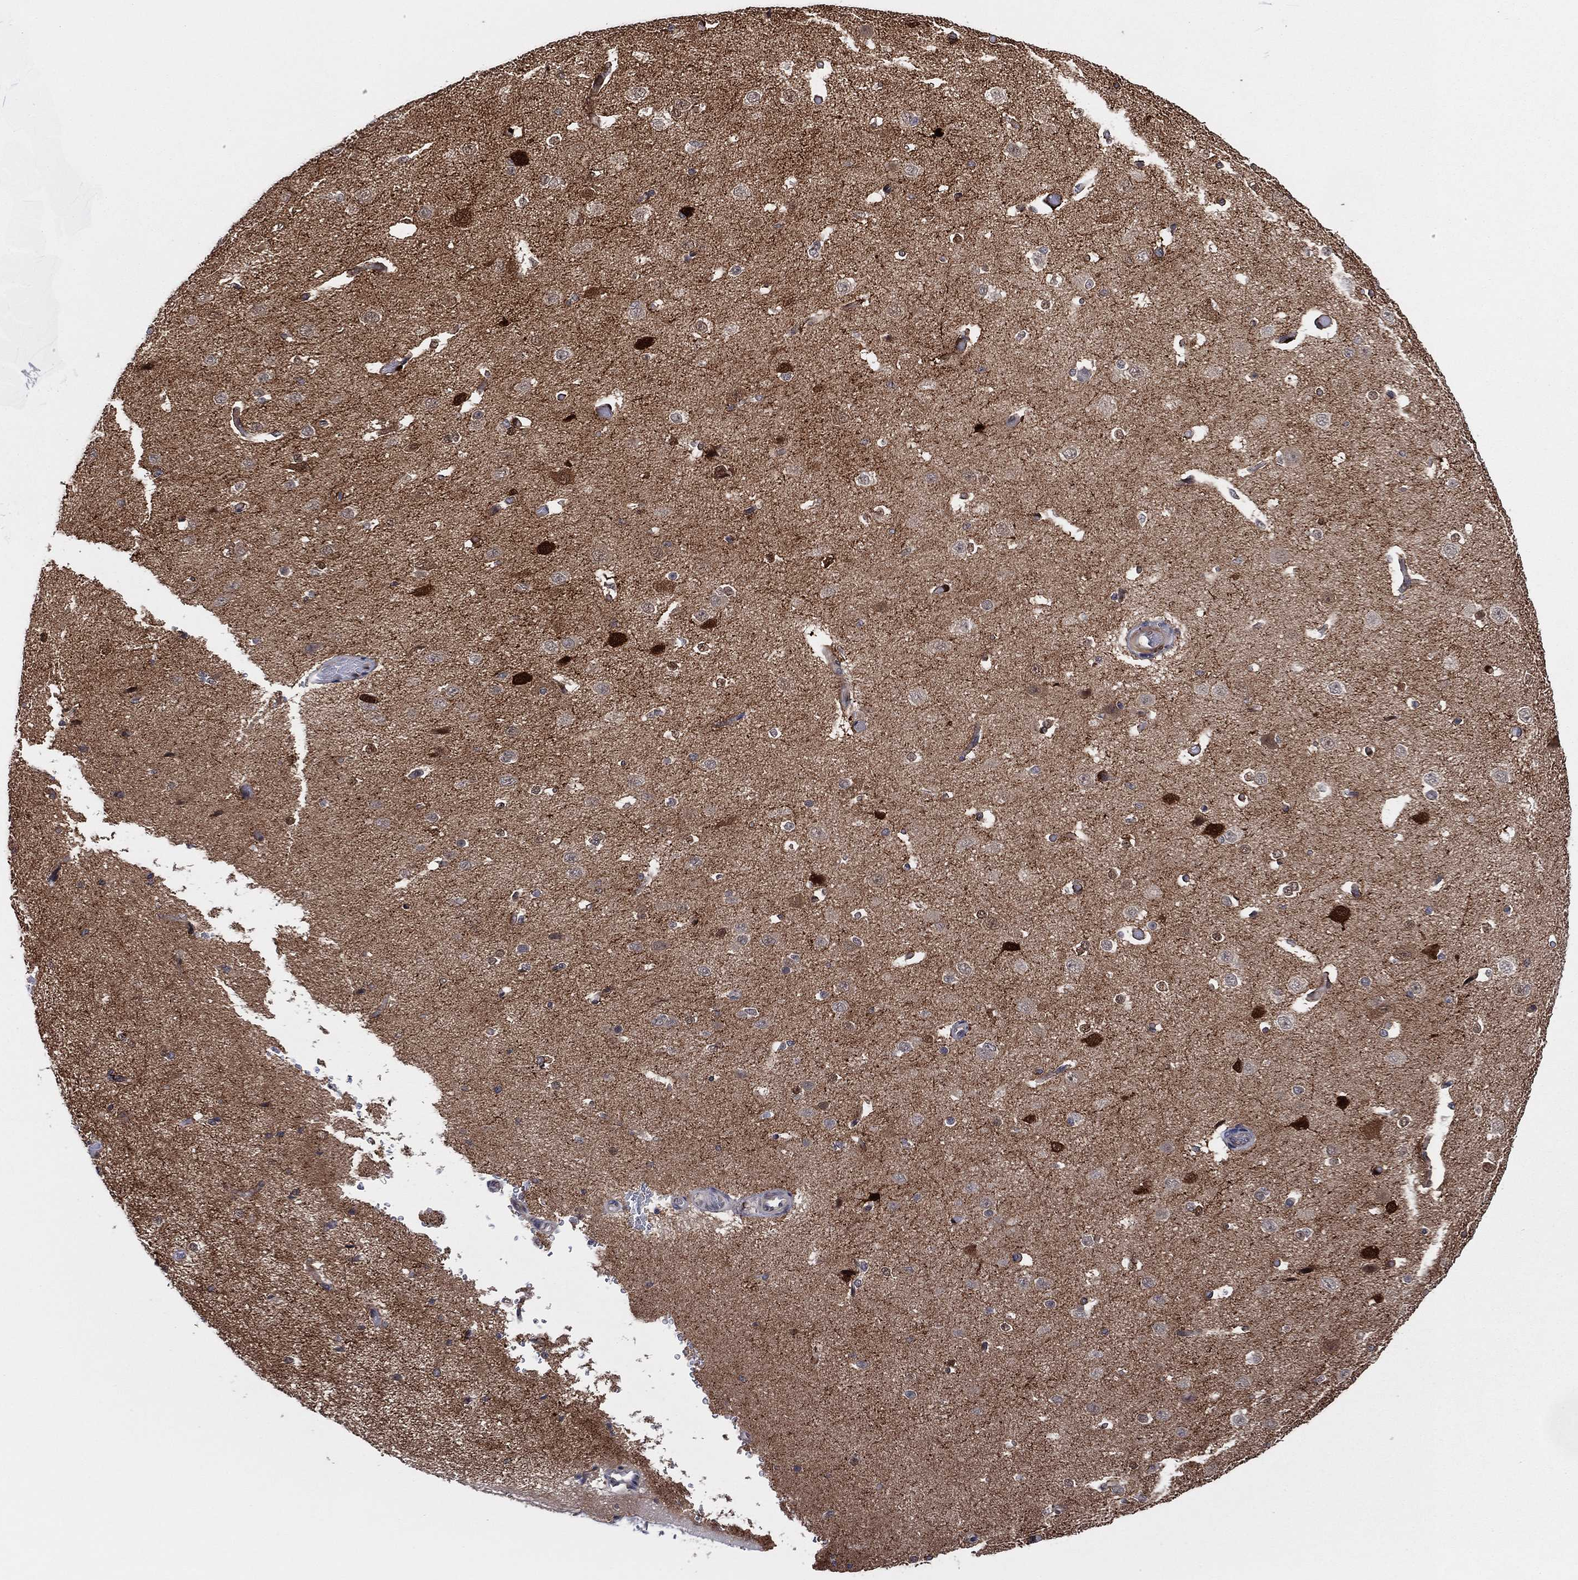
{"staining": {"intensity": "moderate", "quantity": "<25%", "location": "cytoplasmic/membranous,nuclear"}, "tissue": "cerebral cortex", "cell_type": "Endothelial cells", "image_type": "normal", "snomed": [{"axis": "morphology", "description": "Normal tissue, NOS"}, {"axis": "morphology", "description": "Inflammation, NOS"}, {"axis": "topography", "description": "Cerebral cortex"}], "caption": "Cerebral cortex stained for a protein shows moderate cytoplasmic/membranous,nuclear positivity in endothelial cells.", "gene": "SNCG", "patient": {"sex": "male", "age": 6}}